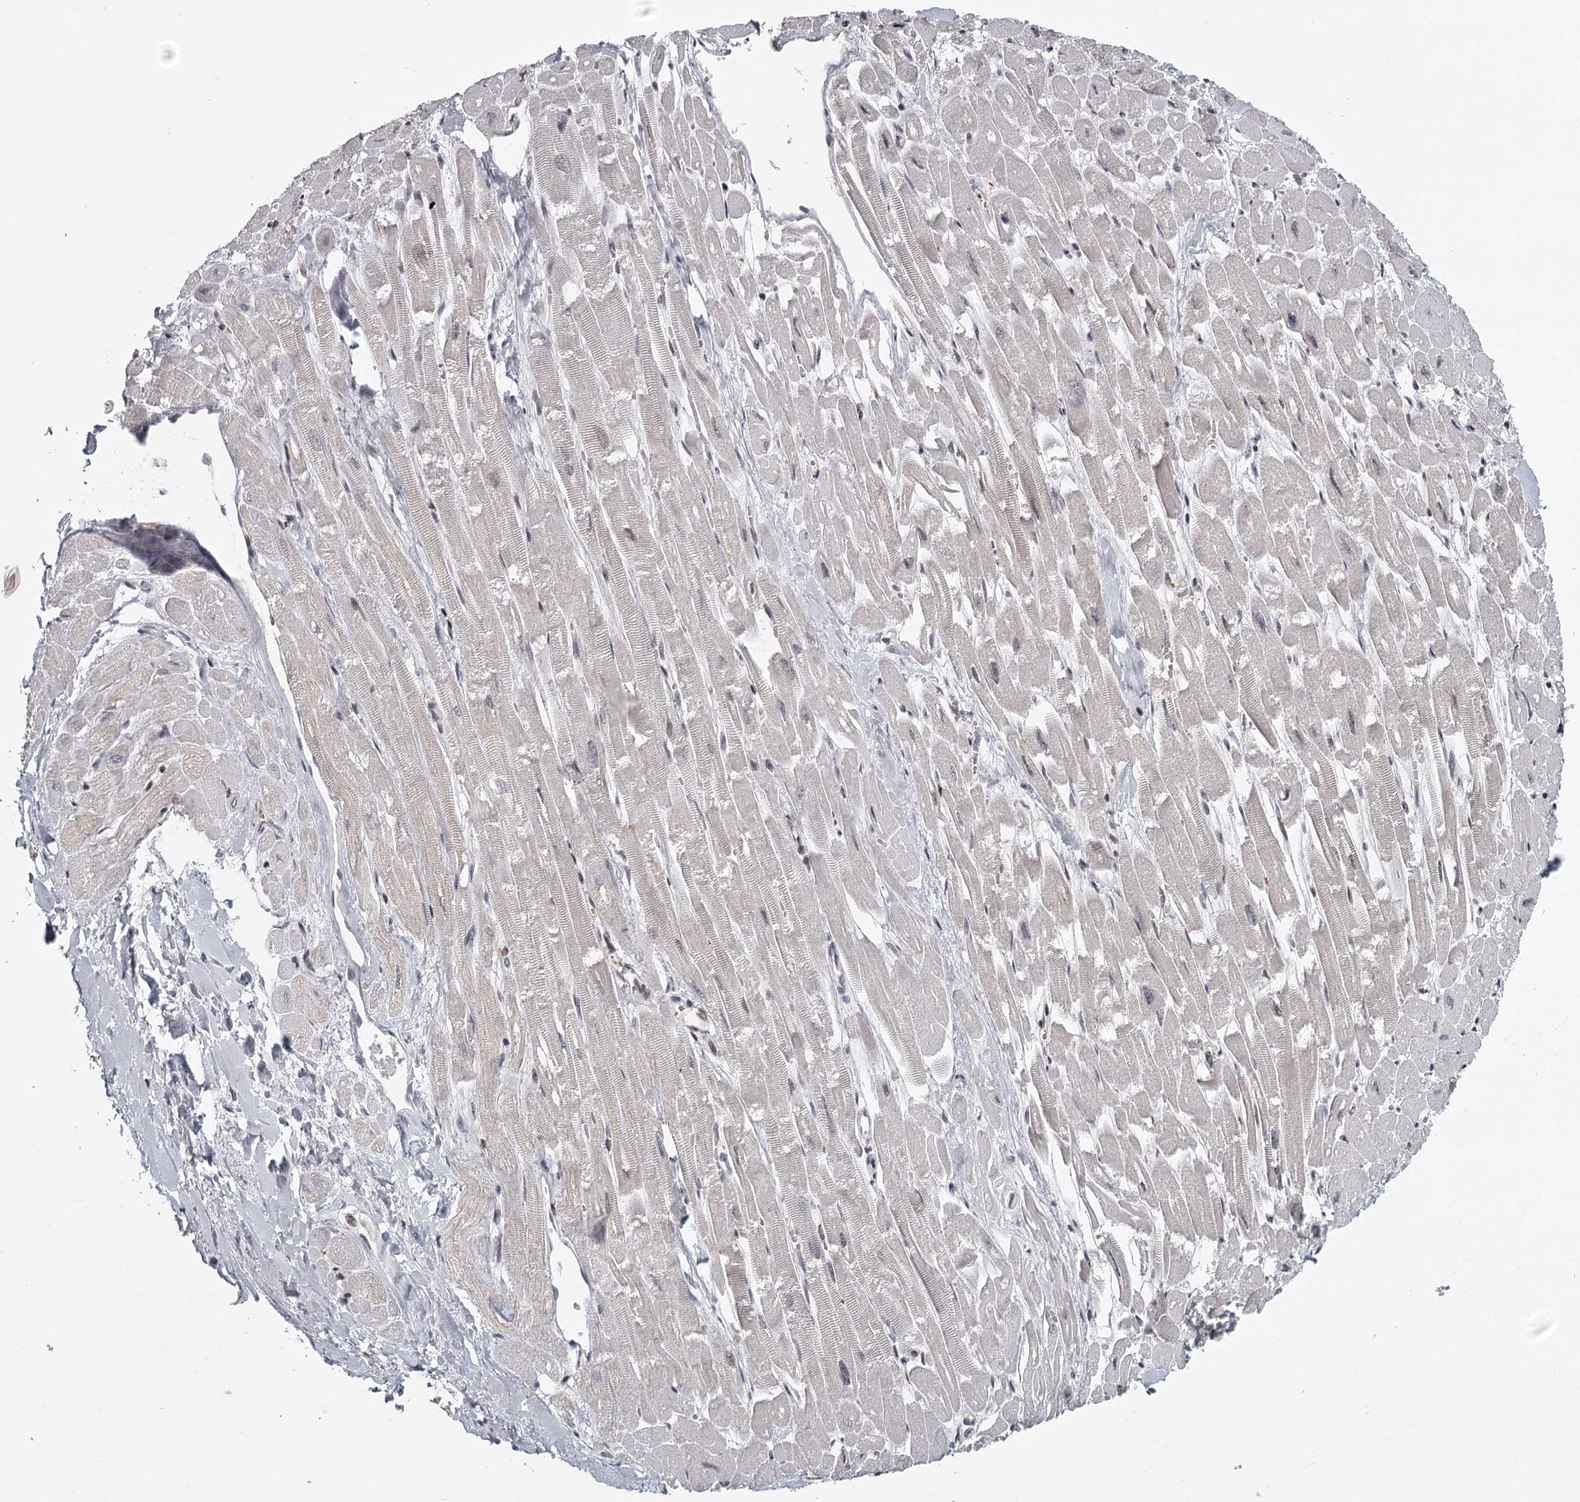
{"staining": {"intensity": "moderate", "quantity": "25%-75%", "location": "nuclear"}, "tissue": "heart muscle", "cell_type": "Cardiomyocytes", "image_type": "normal", "snomed": [{"axis": "morphology", "description": "Normal tissue, NOS"}, {"axis": "topography", "description": "Heart"}], "caption": "Immunohistochemistry (IHC) image of benign heart muscle: heart muscle stained using immunohistochemistry (IHC) demonstrates medium levels of moderate protein expression localized specifically in the nuclear of cardiomyocytes, appearing as a nuclear brown color.", "gene": "FAM13C", "patient": {"sex": "male", "age": 54}}